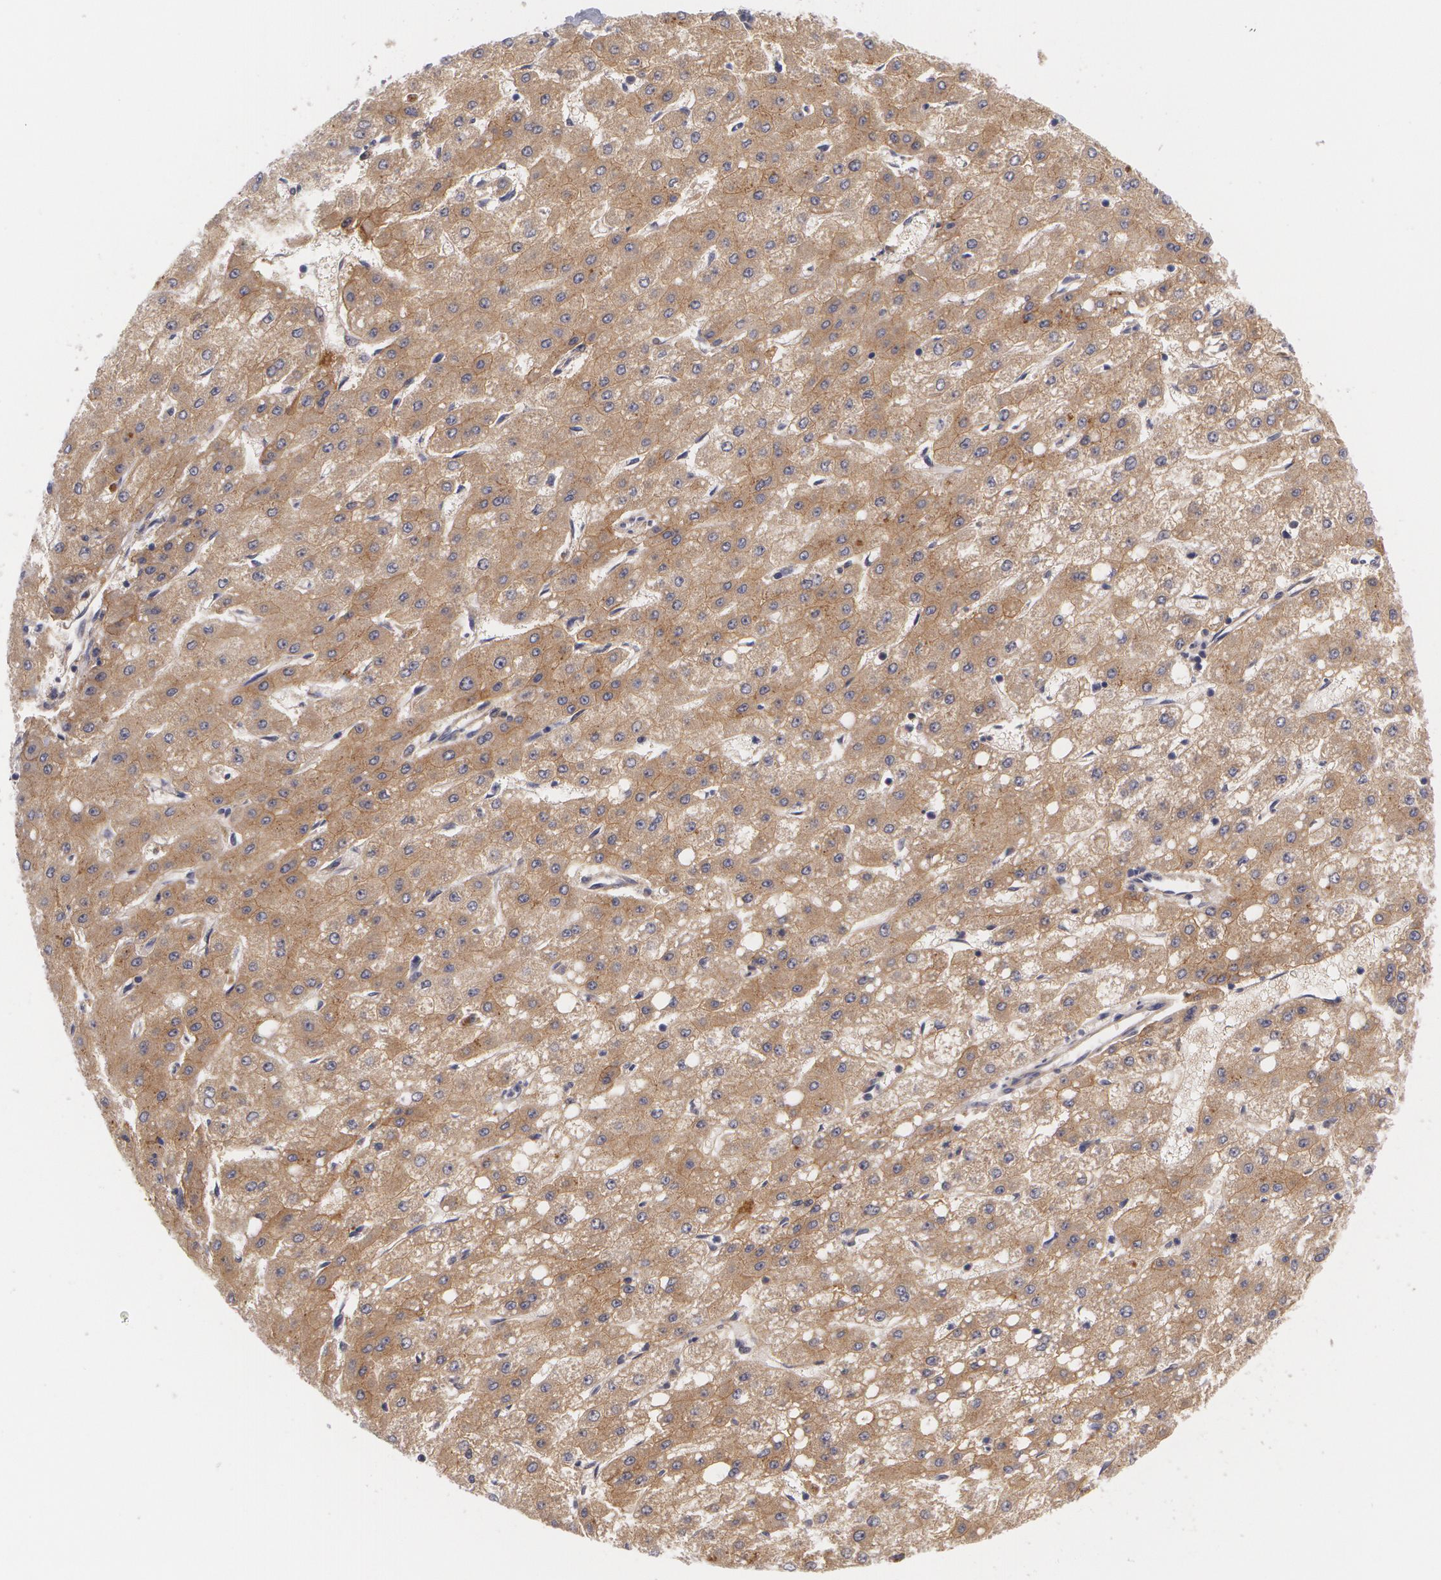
{"staining": {"intensity": "moderate", "quantity": ">75%", "location": "cytoplasmic/membranous"}, "tissue": "liver cancer", "cell_type": "Tumor cells", "image_type": "cancer", "snomed": [{"axis": "morphology", "description": "Carcinoma, Hepatocellular, NOS"}, {"axis": "topography", "description": "Liver"}], "caption": "This histopathology image displays immunohistochemistry (IHC) staining of human liver cancer (hepatocellular carcinoma), with medium moderate cytoplasmic/membranous staining in approximately >75% of tumor cells.", "gene": "CASK", "patient": {"sex": "female", "age": 52}}